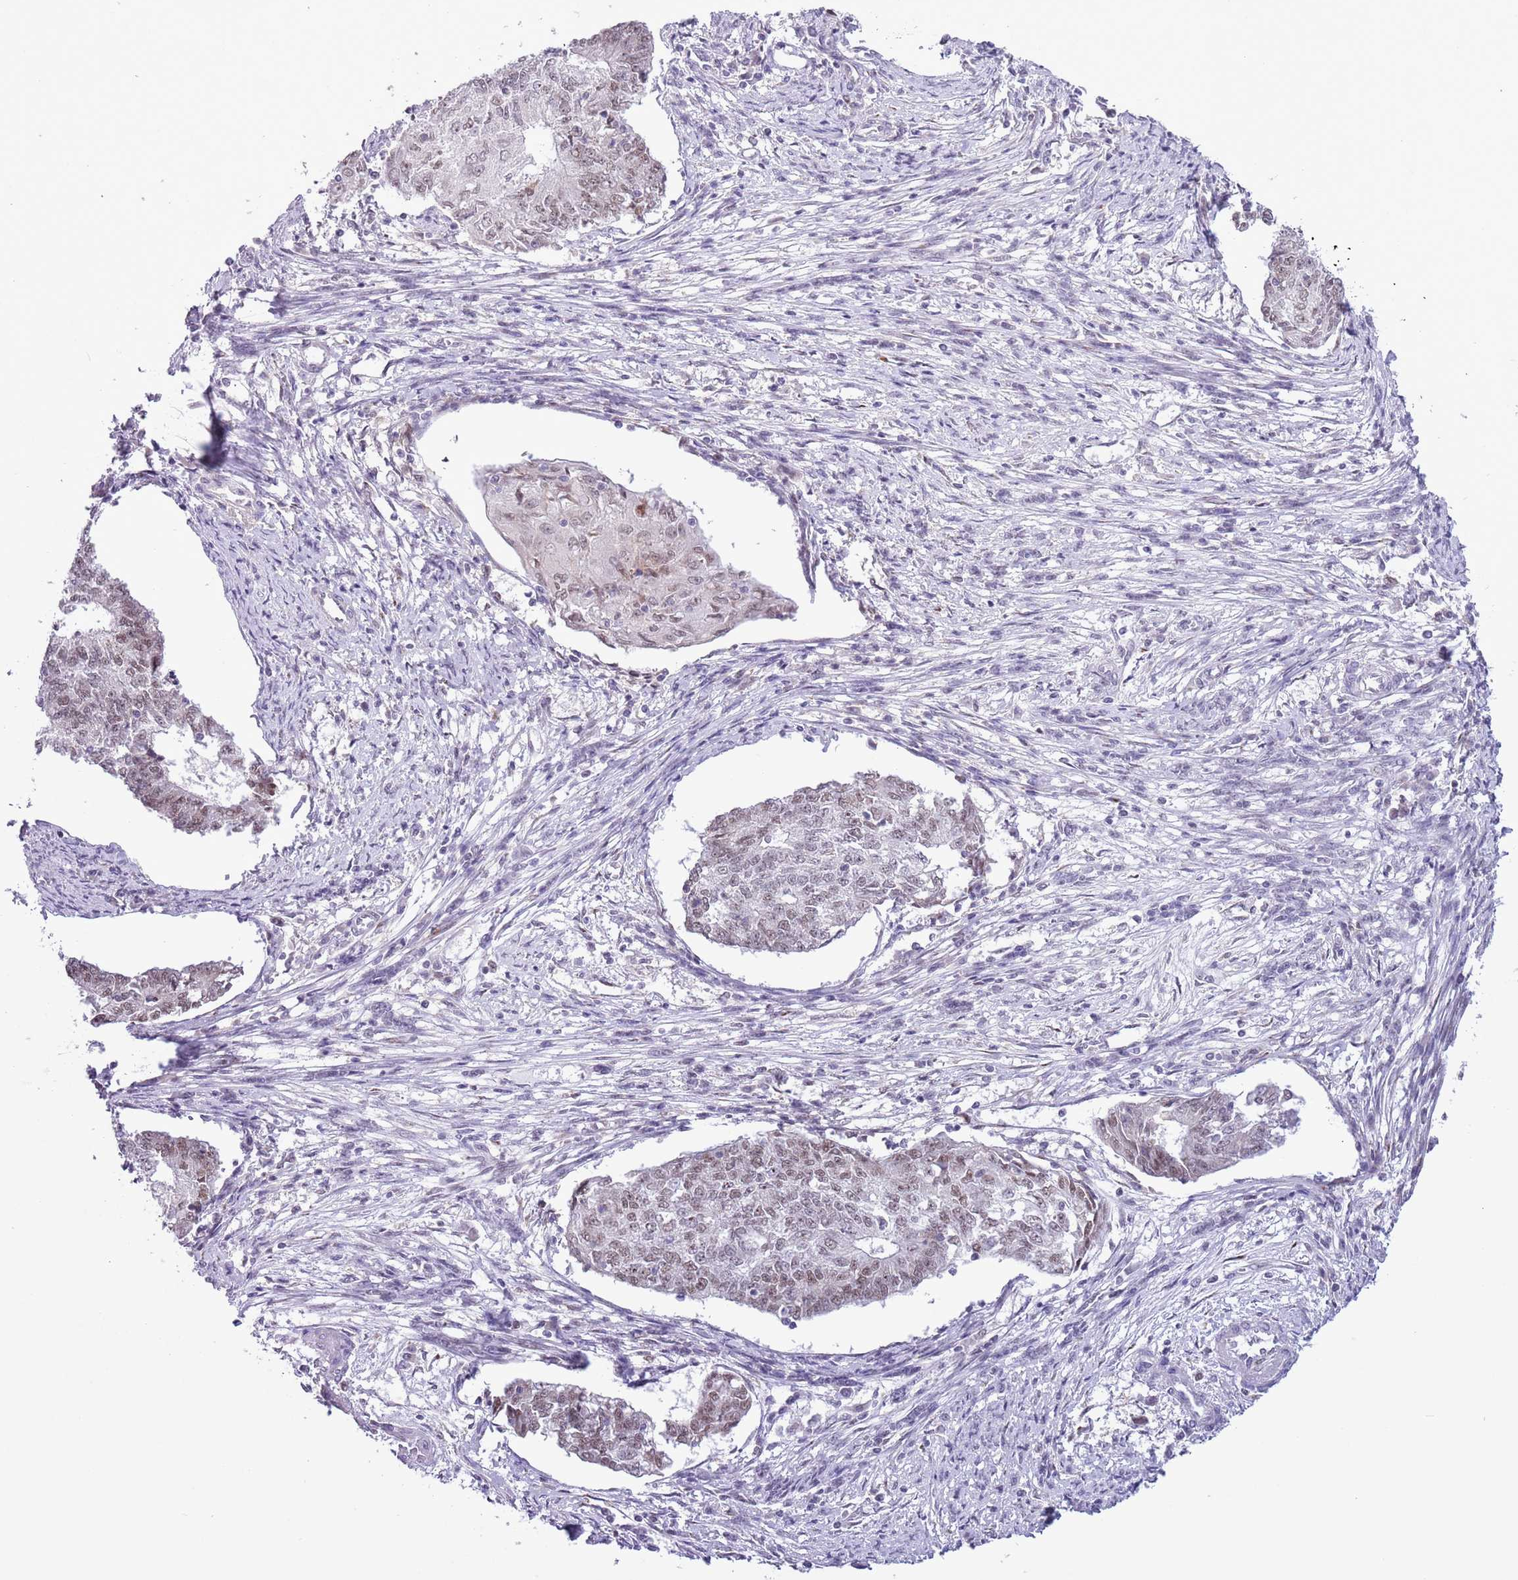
{"staining": {"intensity": "weak", "quantity": ">75%", "location": "nuclear"}, "tissue": "endometrial cancer", "cell_type": "Tumor cells", "image_type": "cancer", "snomed": [{"axis": "morphology", "description": "Adenocarcinoma, NOS"}, {"axis": "topography", "description": "Endometrium"}], "caption": "Weak nuclear protein positivity is identified in about >75% of tumor cells in endometrial adenocarcinoma.", "gene": "ZNF576", "patient": {"sex": "female", "age": 56}}